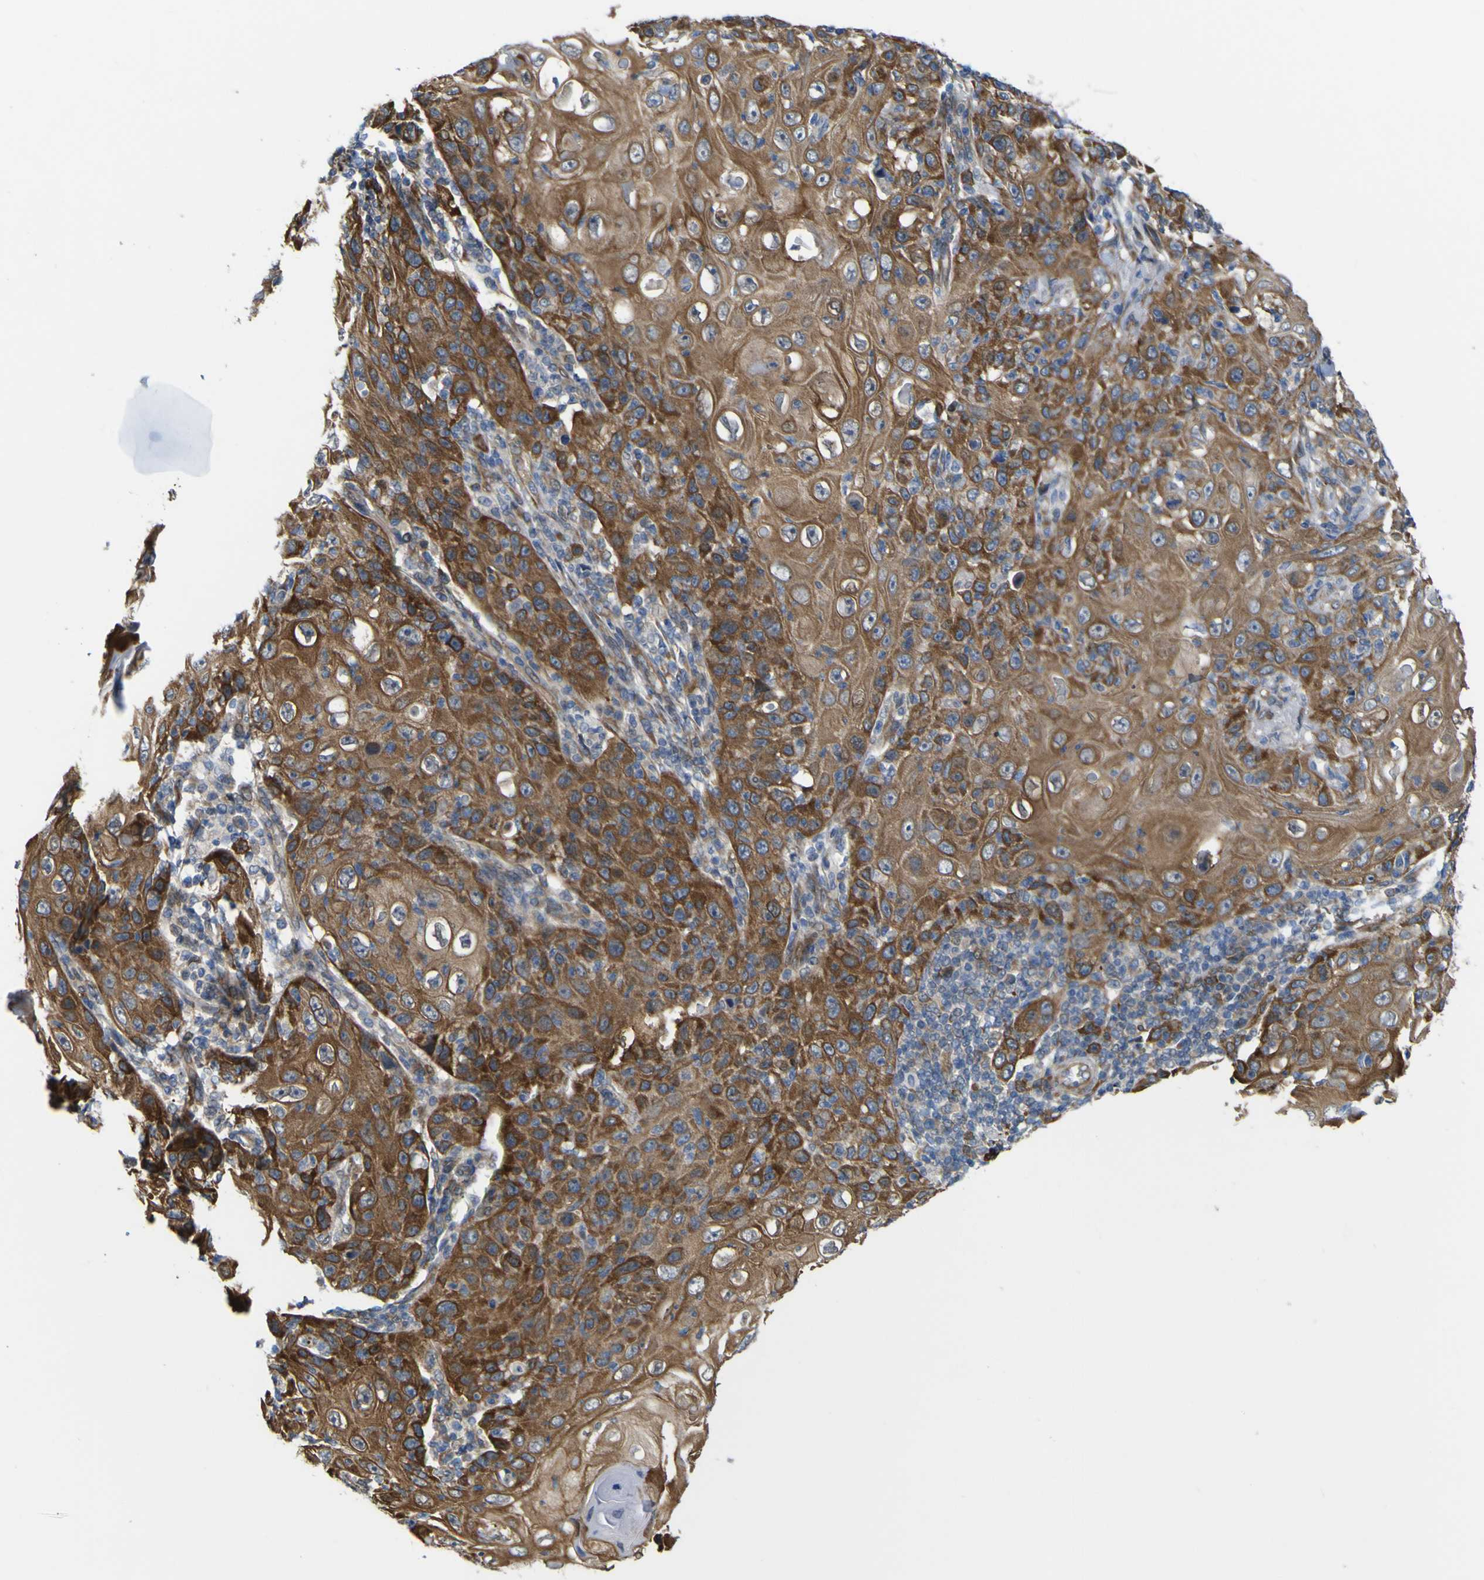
{"staining": {"intensity": "strong", "quantity": ">75%", "location": "cytoplasmic/membranous"}, "tissue": "skin cancer", "cell_type": "Tumor cells", "image_type": "cancer", "snomed": [{"axis": "morphology", "description": "Squamous cell carcinoma, NOS"}, {"axis": "topography", "description": "Skin"}], "caption": "Human skin cancer stained for a protein (brown) shows strong cytoplasmic/membranous positive expression in approximately >75% of tumor cells.", "gene": "JPH1", "patient": {"sex": "female", "age": 88}}